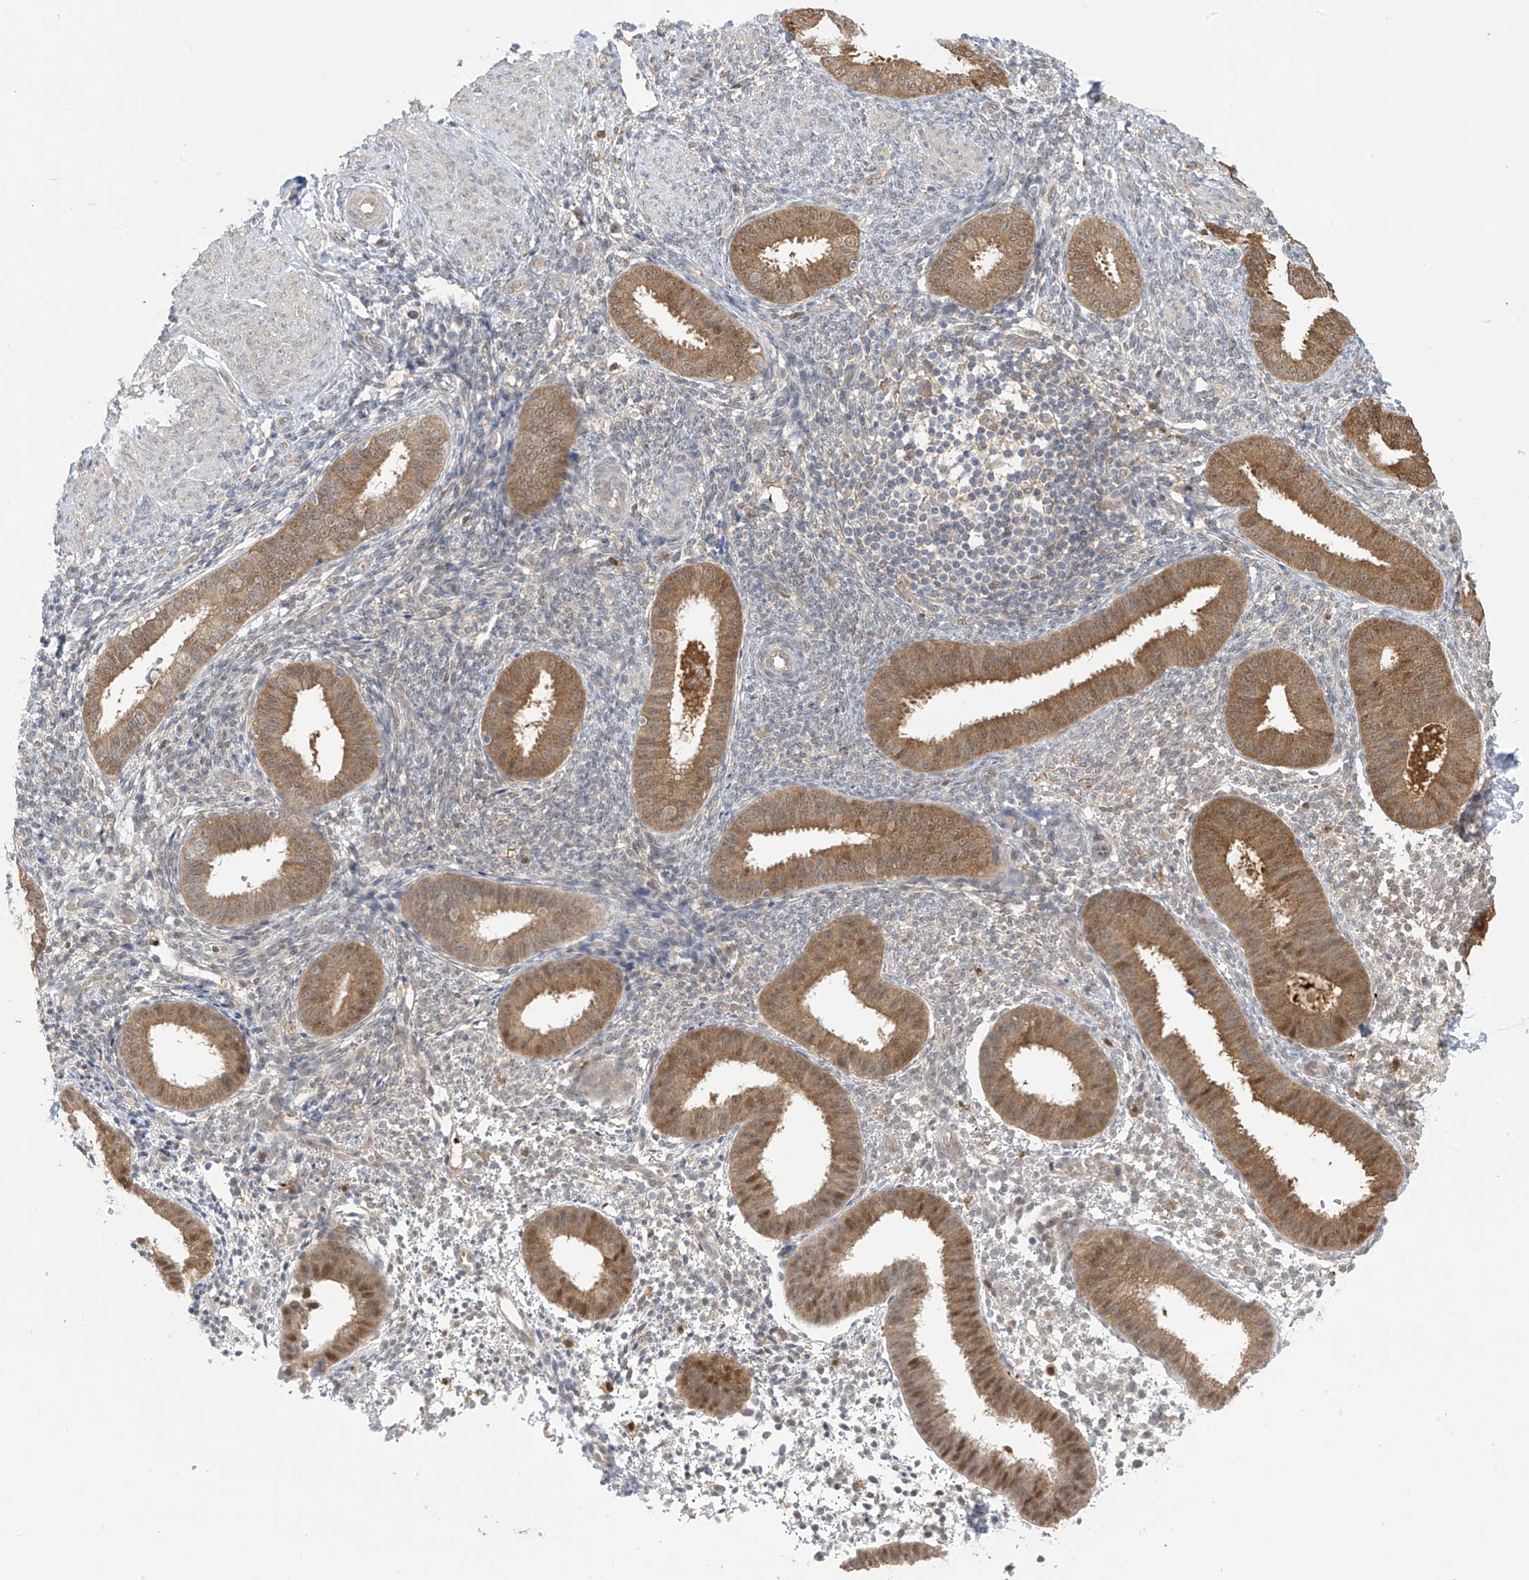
{"staining": {"intensity": "negative", "quantity": "none", "location": "none"}, "tissue": "endometrium", "cell_type": "Cells in endometrial stroma", "image_type": "normal", "snomed": [{"axis": "morphology", "description": "Normal tissue, NOS"}, {"axis": "topography", "description": "Uterus"}, {"axis": "topography", "description": "Endometrium"}], "caption": "Protein analysis of normal endometrium shows no significant positivity in cells in endometrial stroma. Brightfield microscopy of IHC stained with DAB (brown) and hematoxylin (blue), captured at high magnification.", "gene": "IDH1", "patient": {"sex": "female", "age": 48}}